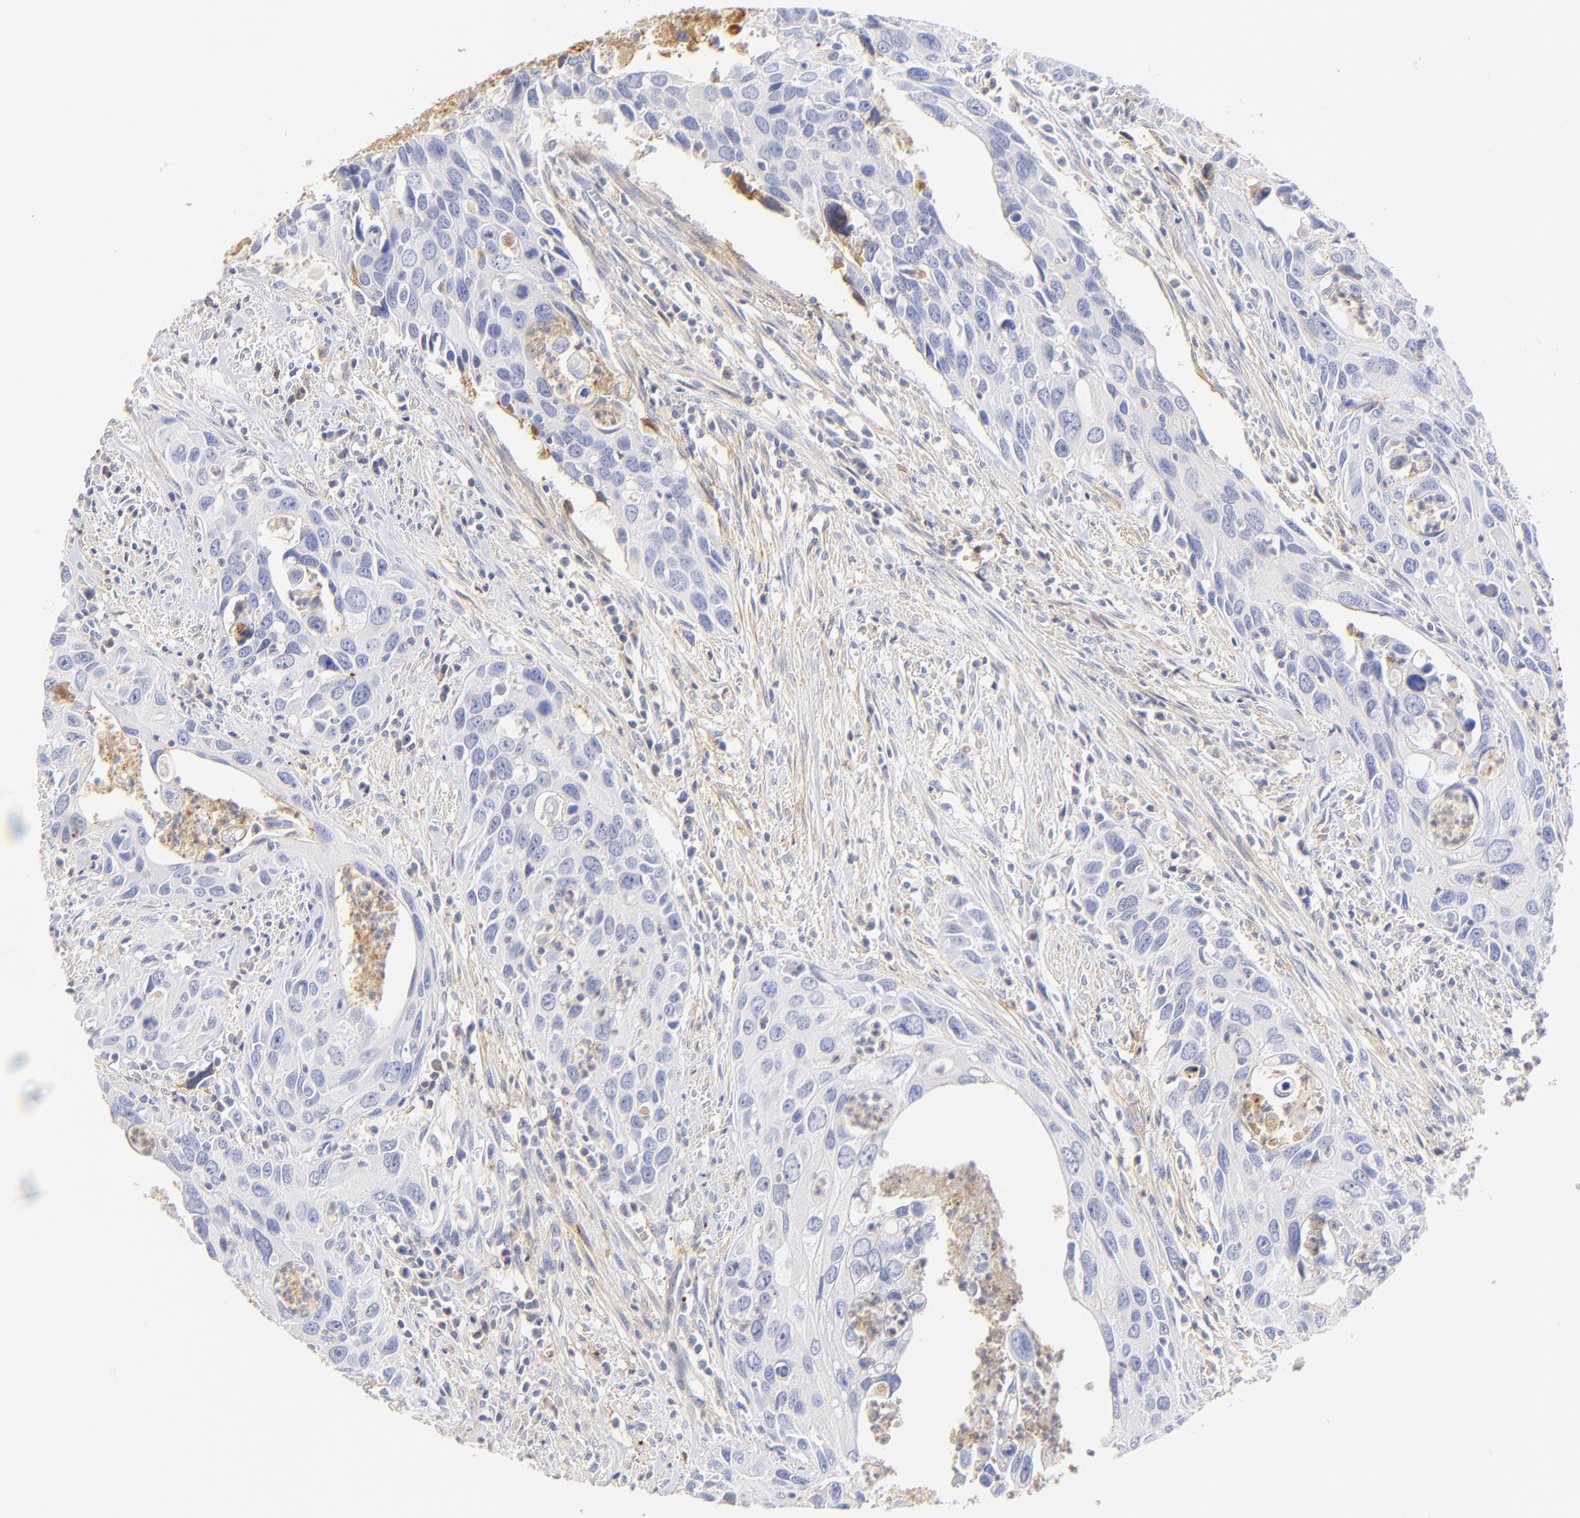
{"staining": {"intensity": "negative", "quantity": "none", "location": "none"}, "tissue": "urothelial cancer", "cell_type": "Tumor cells", "image_type": "cancer", "snomed": [{"axis": "morphology", "description": "Urothelial carcinoma, High grade"}, {"axis": "topography", "description": "Urinary bladder"}], "caption": "The micrograph shows no significant expression in tumor cells of urothelial cancer. Nuclei are stained in blue.", "gene": "MDGA2", "patient": {"sex": "male", "age": 71}}